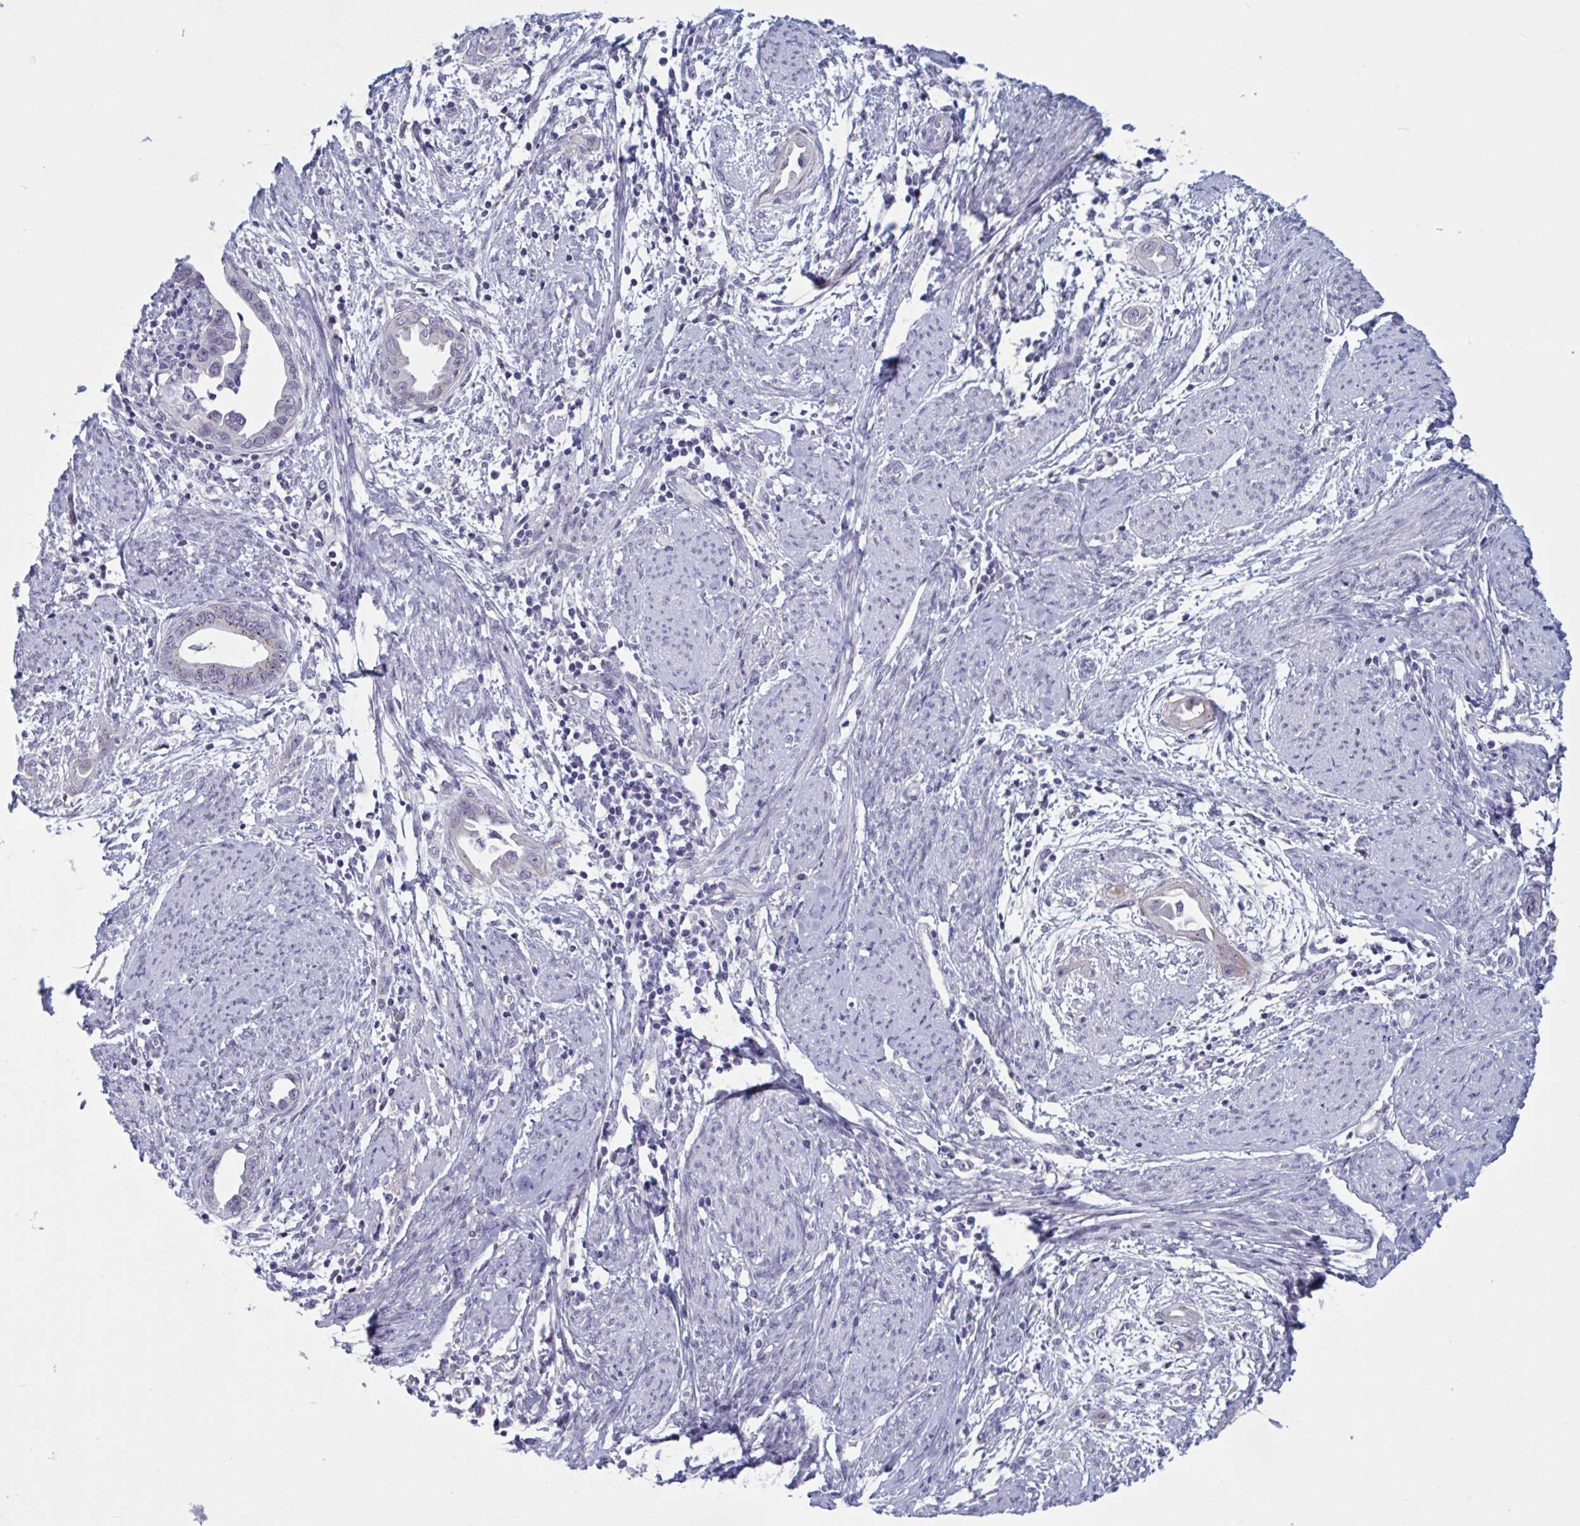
{"staining": {"intensity": "negative", "quantity": "none", "location": "none"}, "tissue": "endometrial cancer", "cell_type": "Tumor cells", "image_type": "cancer", "snomed": [{"axis": "morphology", "description": "Adenocarcinoma, NOS"}, {"axis": "topography", "description": "Endometrium"}], "caption": "The immunohistochemistry histopathology image has no significant positivity in tumor cells of adenocarcinoma (endometrial) tissue. The staining is performed using DAB (3,3'-diaminobenzidine) brown chromogen with nuclei counter-stained in using hematoxylin.", "gene": "TCEAL8", "patient": {"sex": "female", "age": 57}}